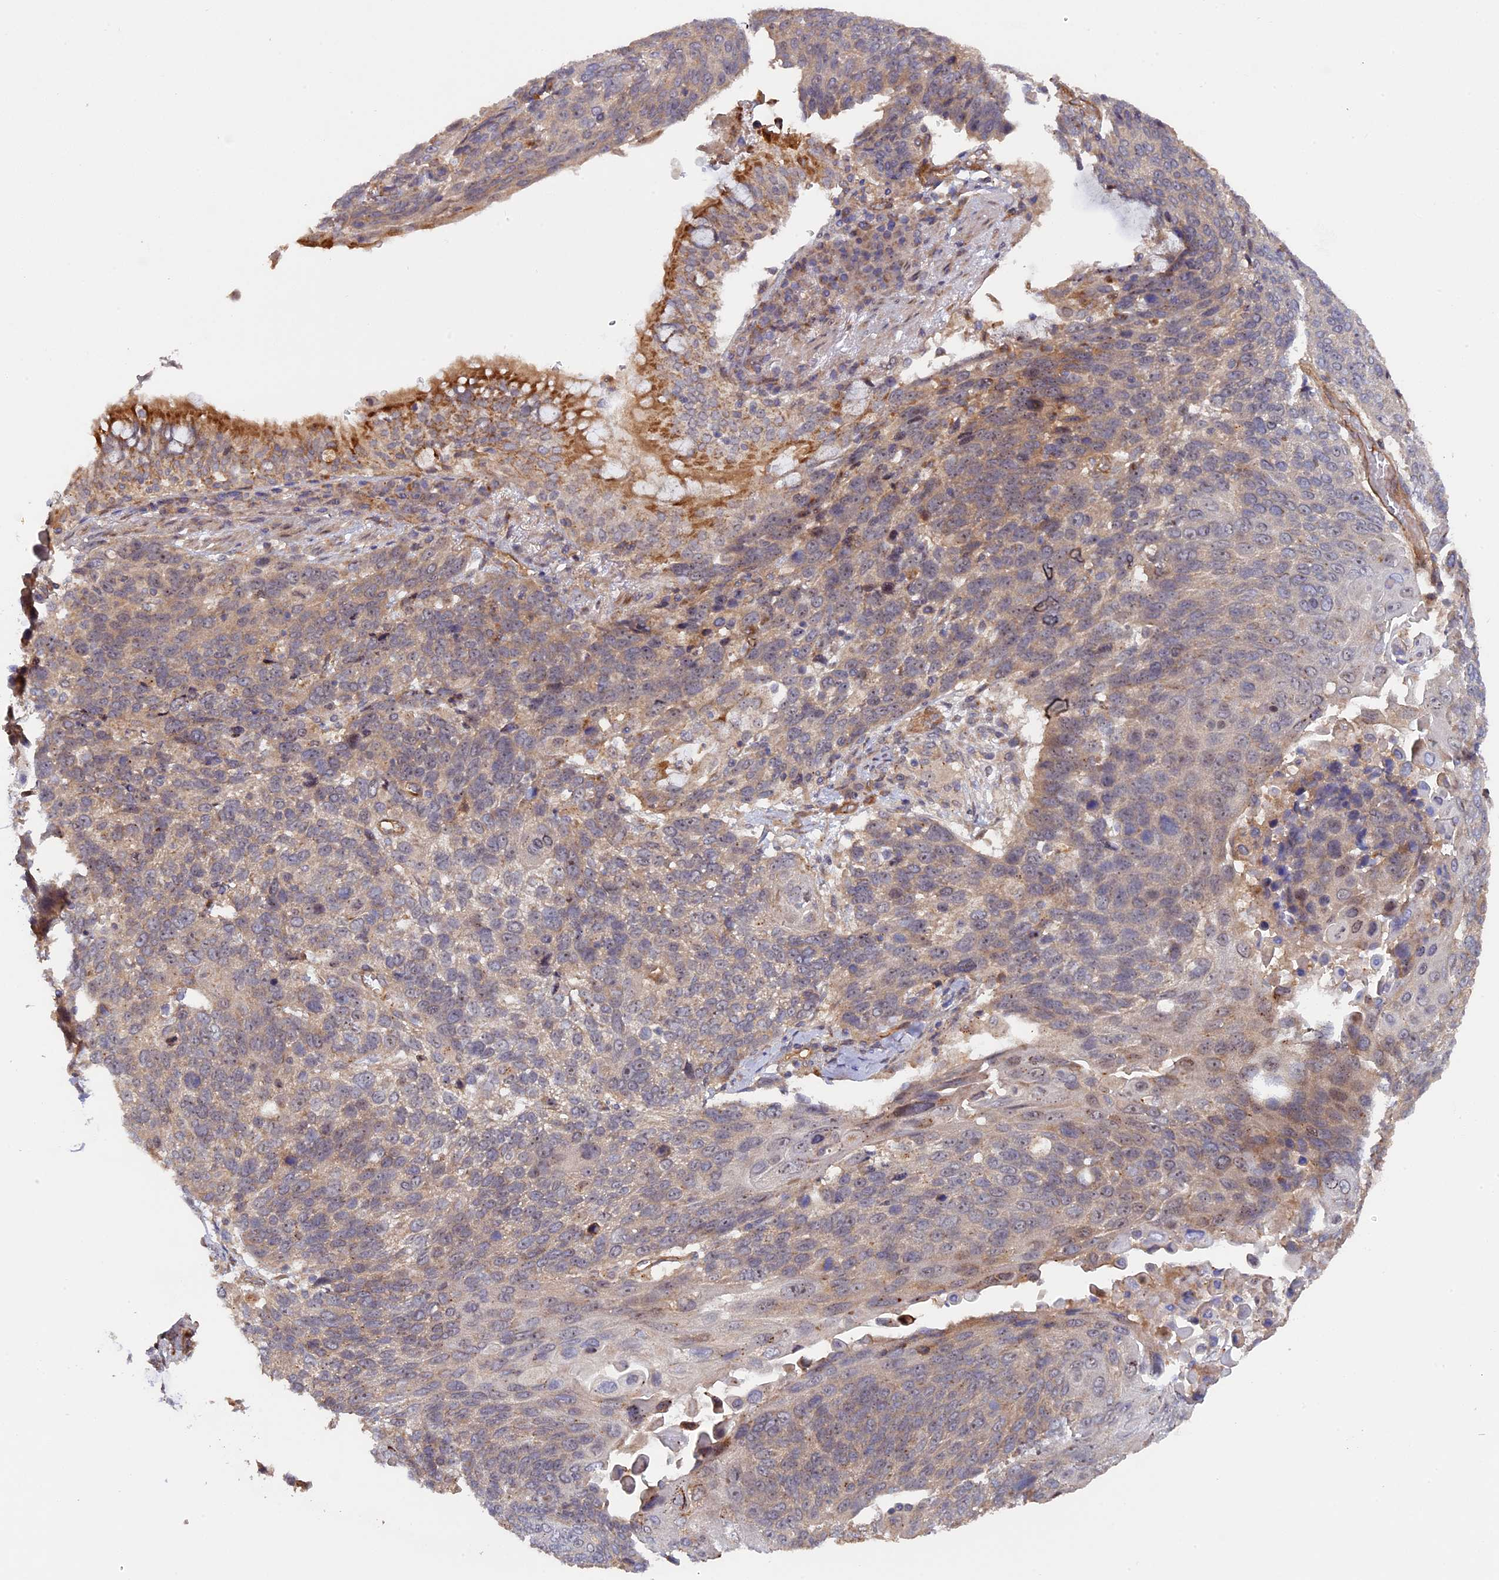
{"staining": {"intensity": "weak", "quantity": "25%-75%", "location": "cytoplasmic/membranous"}, "tissue": "lung cancer", "cell_type": "Tumor cells", "image_type": "cancer", "snomed": [{"axis": "morphology", "description": "Squamous cell carcinoma, NOS"}, {"axis": "topography", "description": "Lung"}], "caption": "This micrograph exhibits IHC staining of human squamous cell carcinoma (lung), with low weak cytoplasmic/membranous positivity in approximately 25%-75% of tumor cells.", "gene": "FERMT1", "patient": {"sex": "male", "age": 66}}